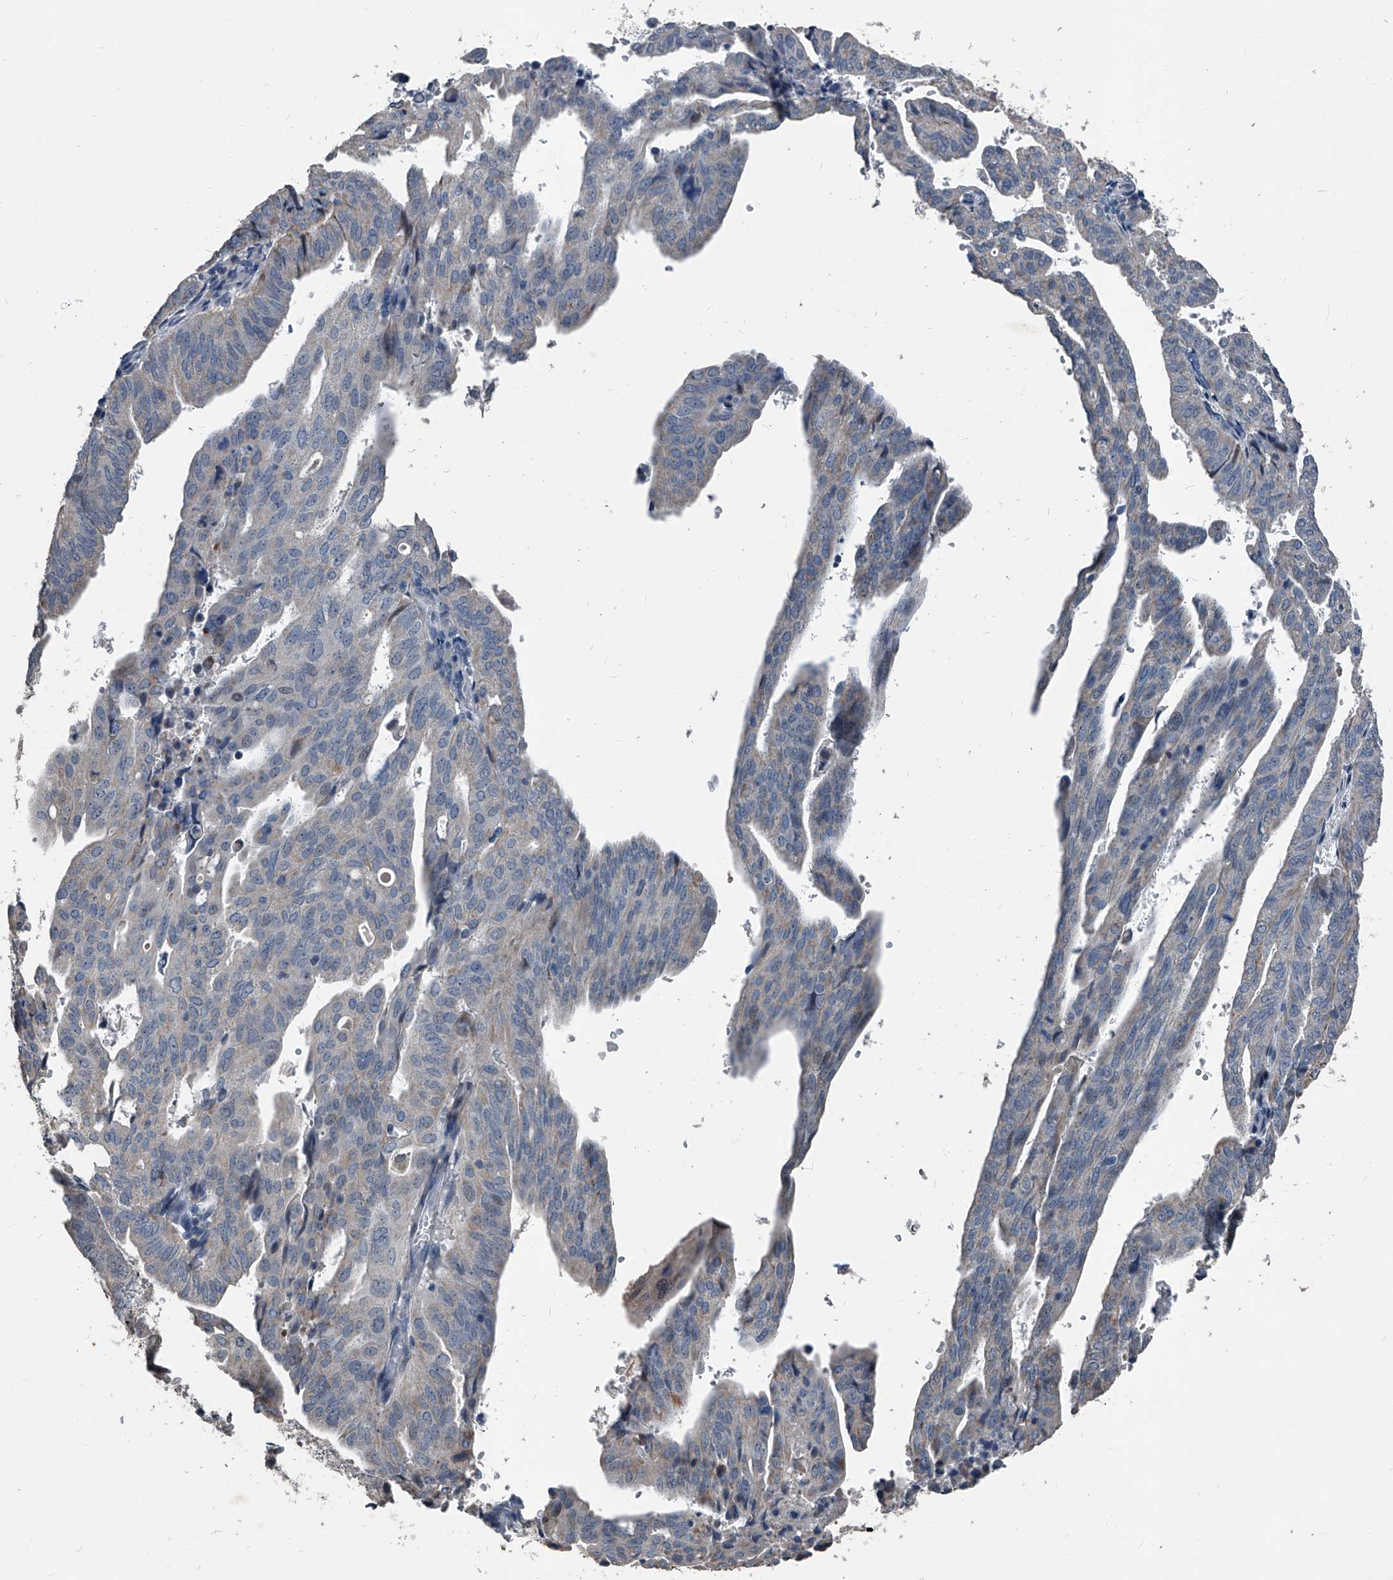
{"staining": {"intensity": "weak", "quantity": "<25%", "location": "cytoplasmic/membranous"}, "tissue": "endometrial cancer", "cell_type": "Tumor cells", "image_type": "cancer", "snomed": [{"axis": "morphology", "description": "Adenocarcinoma, NOS"}, {"axis": "topography", "description": "Uterus"}], "caption": "An immunohistochemistry histopathology image of endometrial cancer (adenocarcinoma) is shown. There is no staining in tumor cells of endometrial cancer (adenocarcinoma).", "gene": "PHACTR1", "patient": {"sex": "female", "age": 77}}